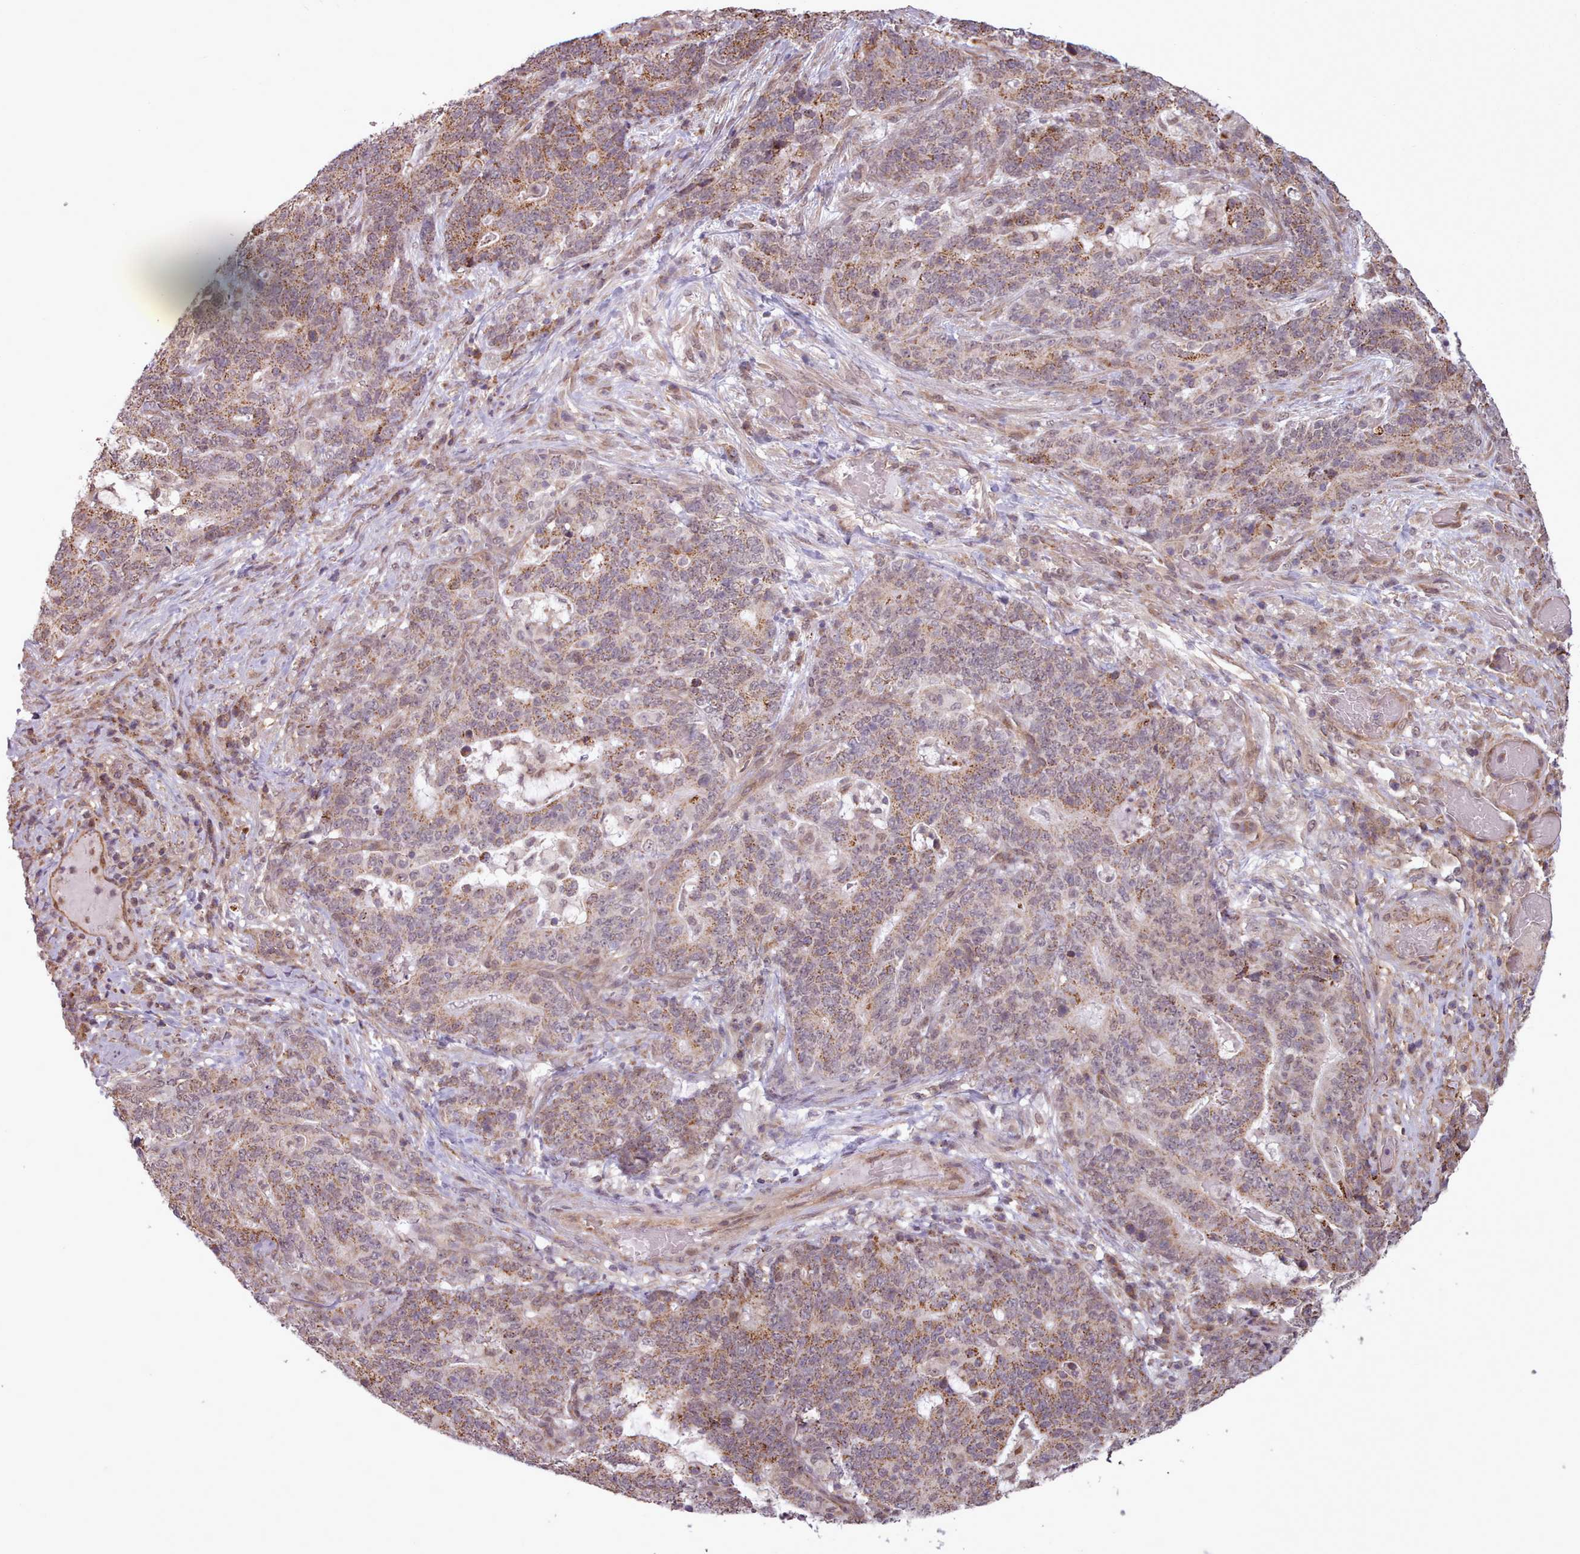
{"staining": {"intensity": "moderate", "quantity": ">75%", "location": "cytoplasmic/membranous"}, "tissue": "stomach cancer", "cell_type": "Tumor cells", "image_type": "cancer", "snomed": [{"axis": "morphology", "description": "Normal tissue, NOS"}, {"axis": "morphology", "description": "Adenocarcinoma, NOS"}, {"axis": "topography", "description": "Stomach"}], "caption": "This is a photomicrograph of immunohistochemistry (IHC) staining of stomach adenocarcinoma, which shows moderate expression in the cytoplasmic/membranous of tumor cells.", "gene": "ZMYM4", "patient": {"sex": "female", "age": 64}}